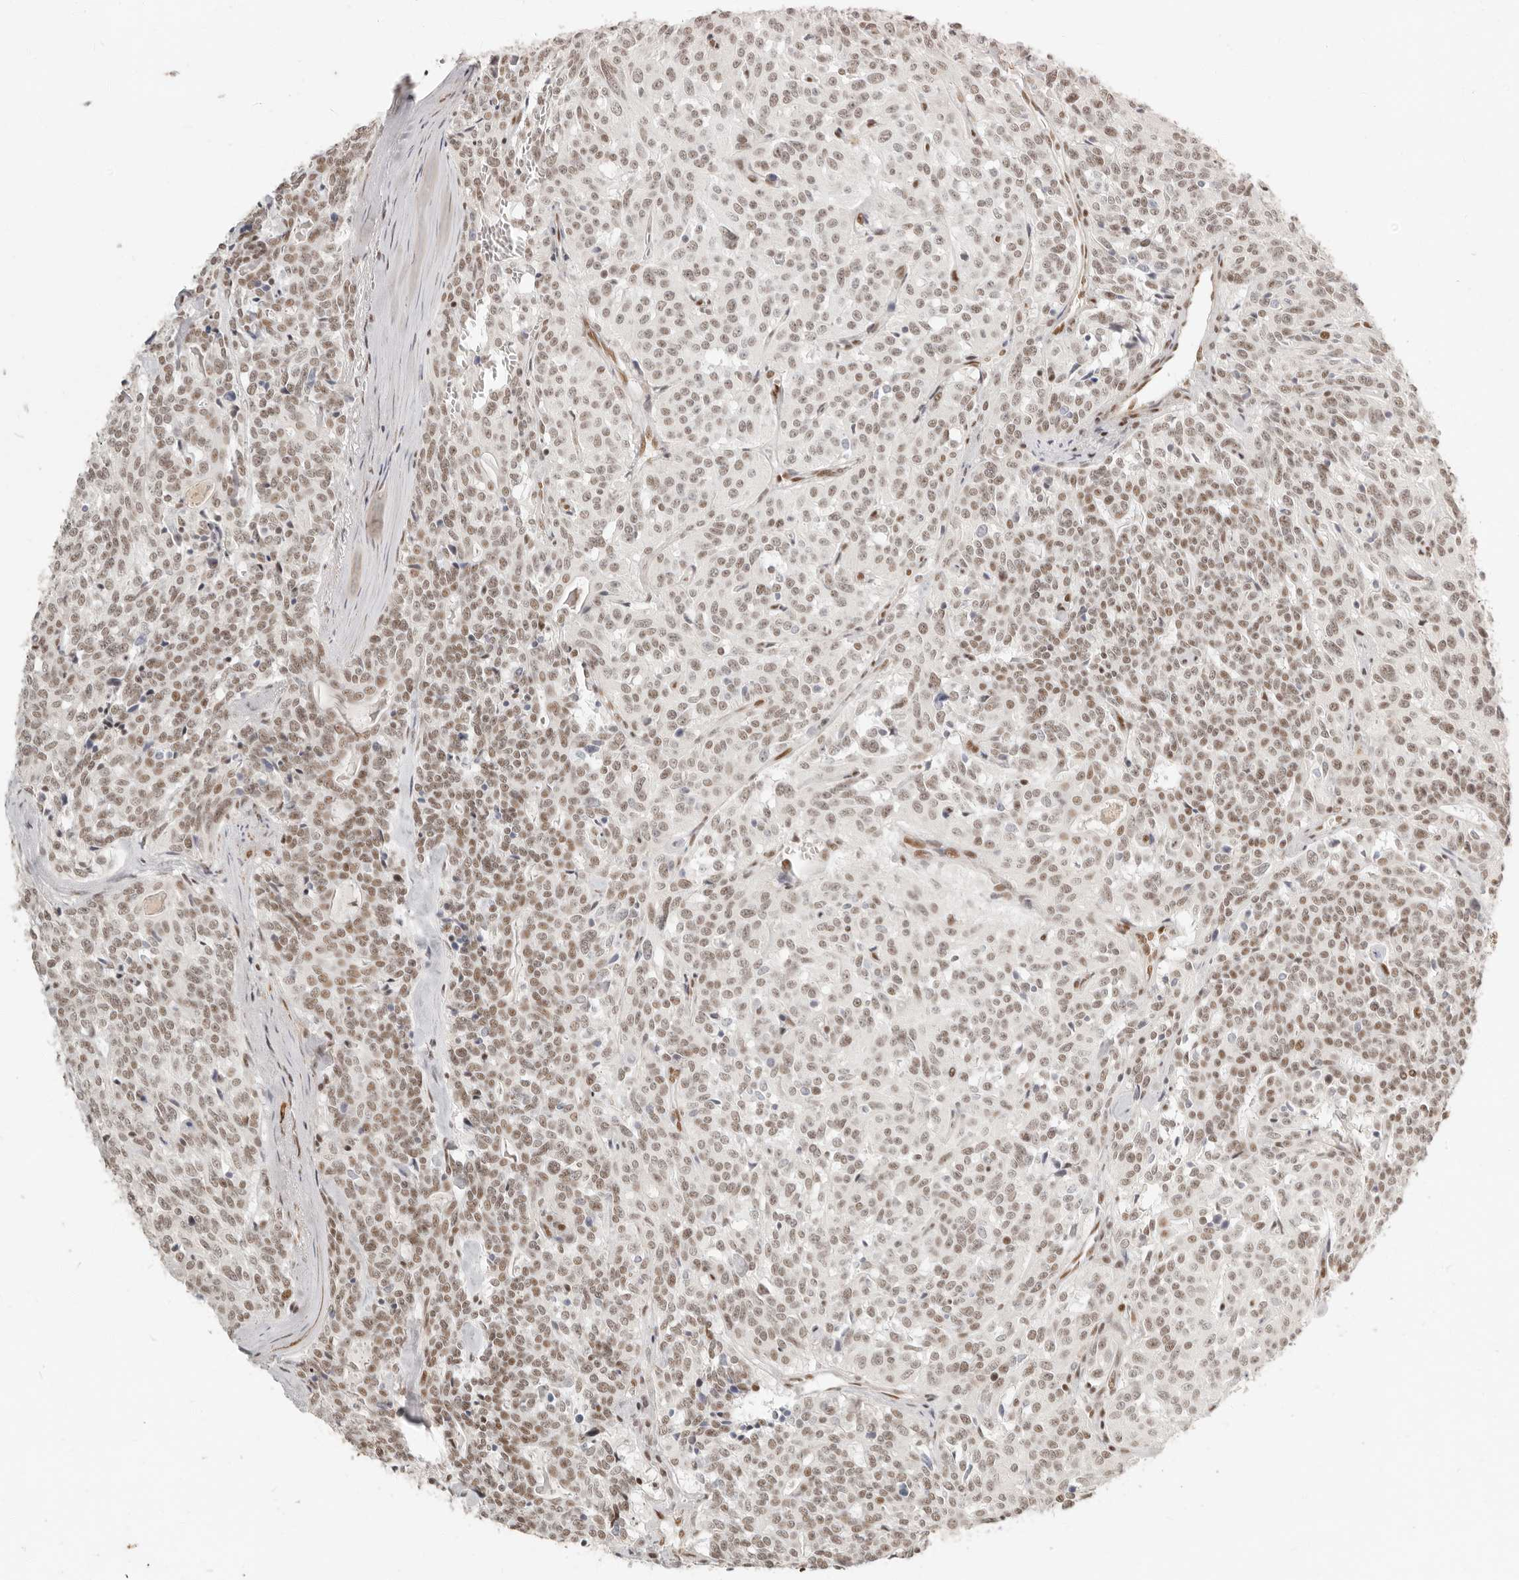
{"staining": {"intensity": "moderate", "quantity": ">75%", "location": "nuclear"}, "tissue": "carcinoid", "cell_type": "Tumor cells", "image_type": "cancer", "snomed": [{"axis": "morphology", "description": "Carcinoid, malignant, NOS"}, {"axis": "topography", "description": "Lung"}], "caption": "A micrograph showing moderate nuclear positivity in approximately >75% of tumor cells in carcinoid (malignant), as visualized by brown immunohistochemical staining.", "gene": "GABPA", "patient": {"sex": "female", "age": 46}}